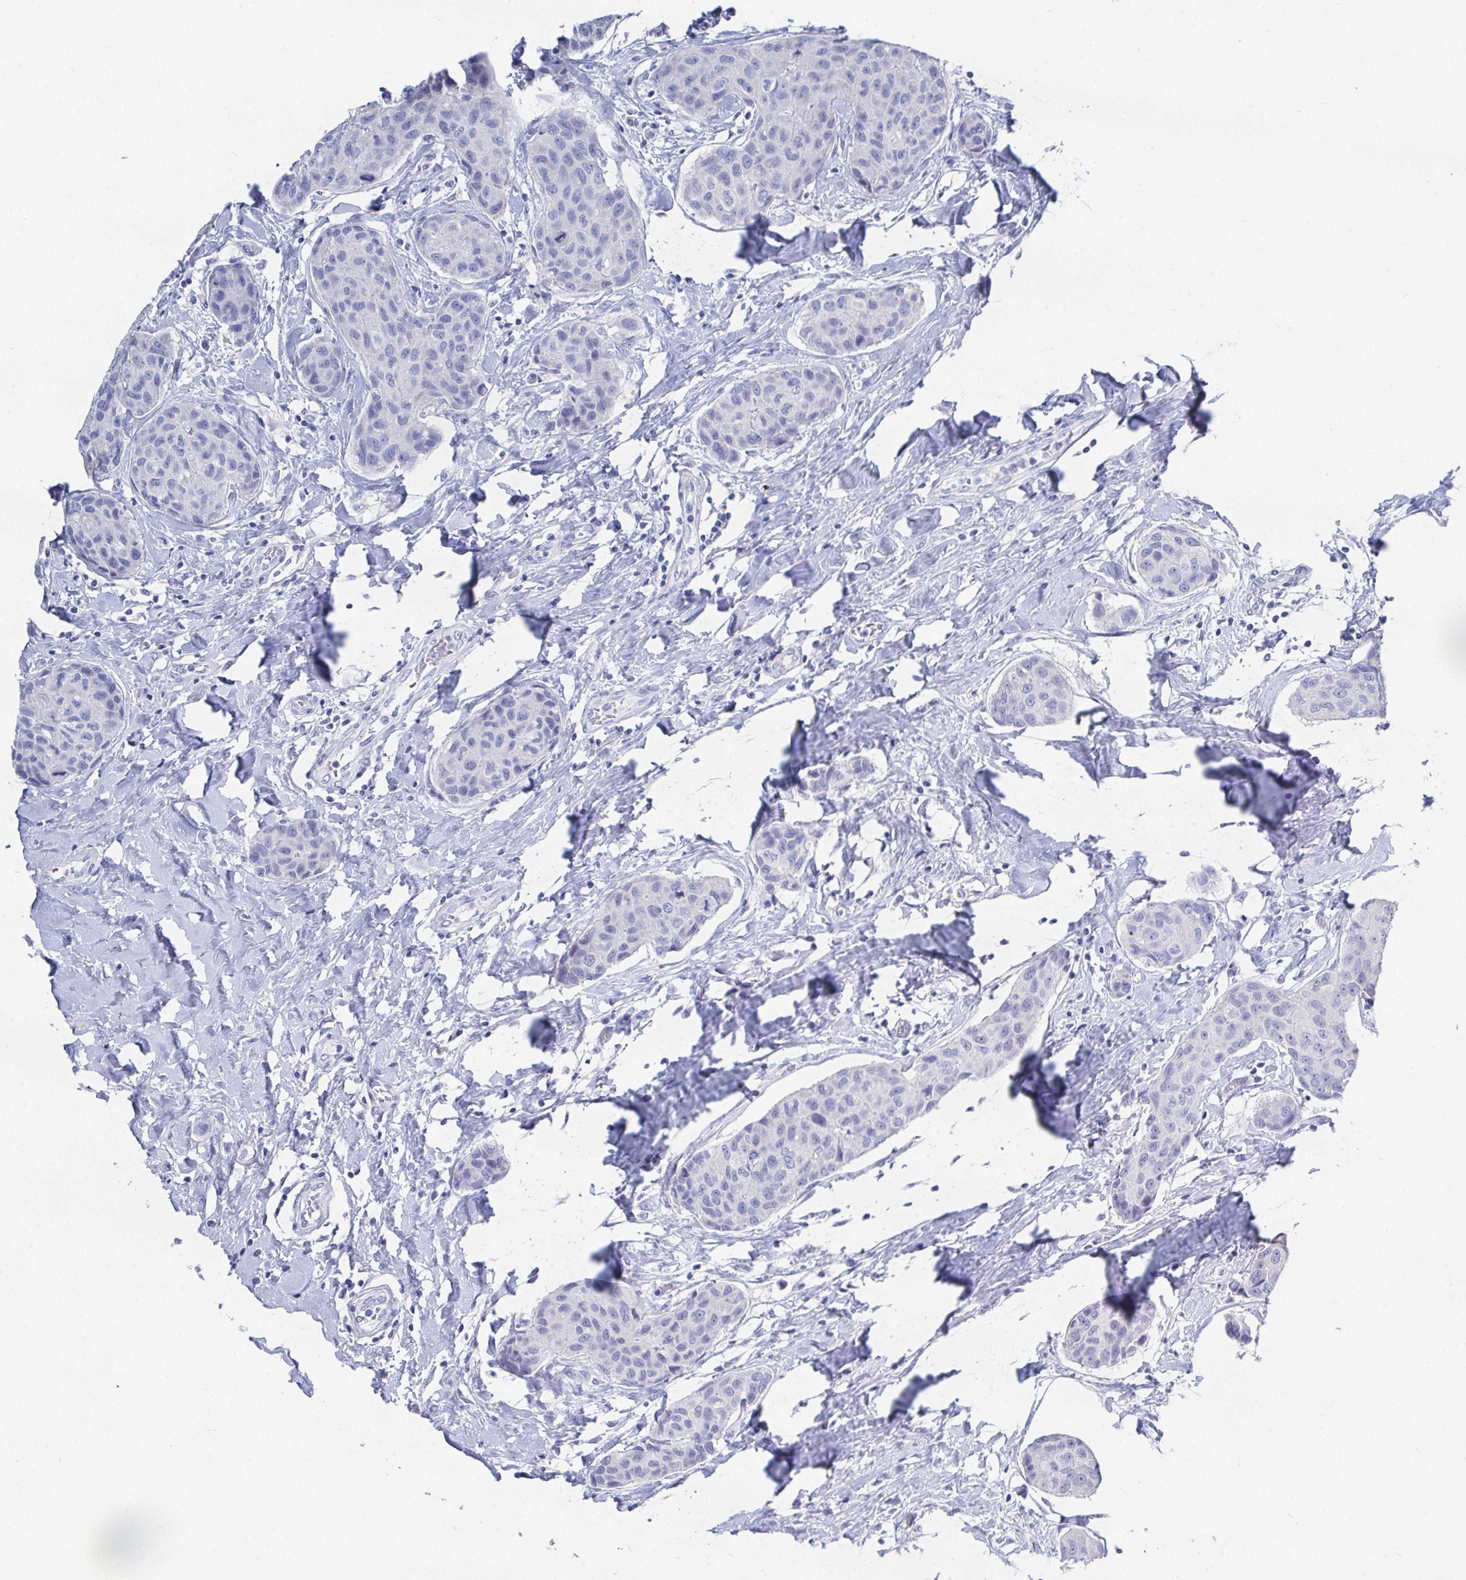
{"staining": {"intensity": "negative", "quantity": "none", "location": "none"}, "tissue": "breast cancer", "cell_type": "Tumor cells", "image_type": "cancer", "snomed": [{"axis": "morphology", "description": "Duct carcinoma"}, {"axis": "topography", "description": "Breast"}], "caption": "This is a histopathology image of IHC staining of breast intraductal carcinoma, which shows no expression in tumor cells. (DAB (3,3'-diaminobenzidine) IHC, high magnification).", "gene": "GRIA1", "patient": {"sex": "female", "age": 80}}